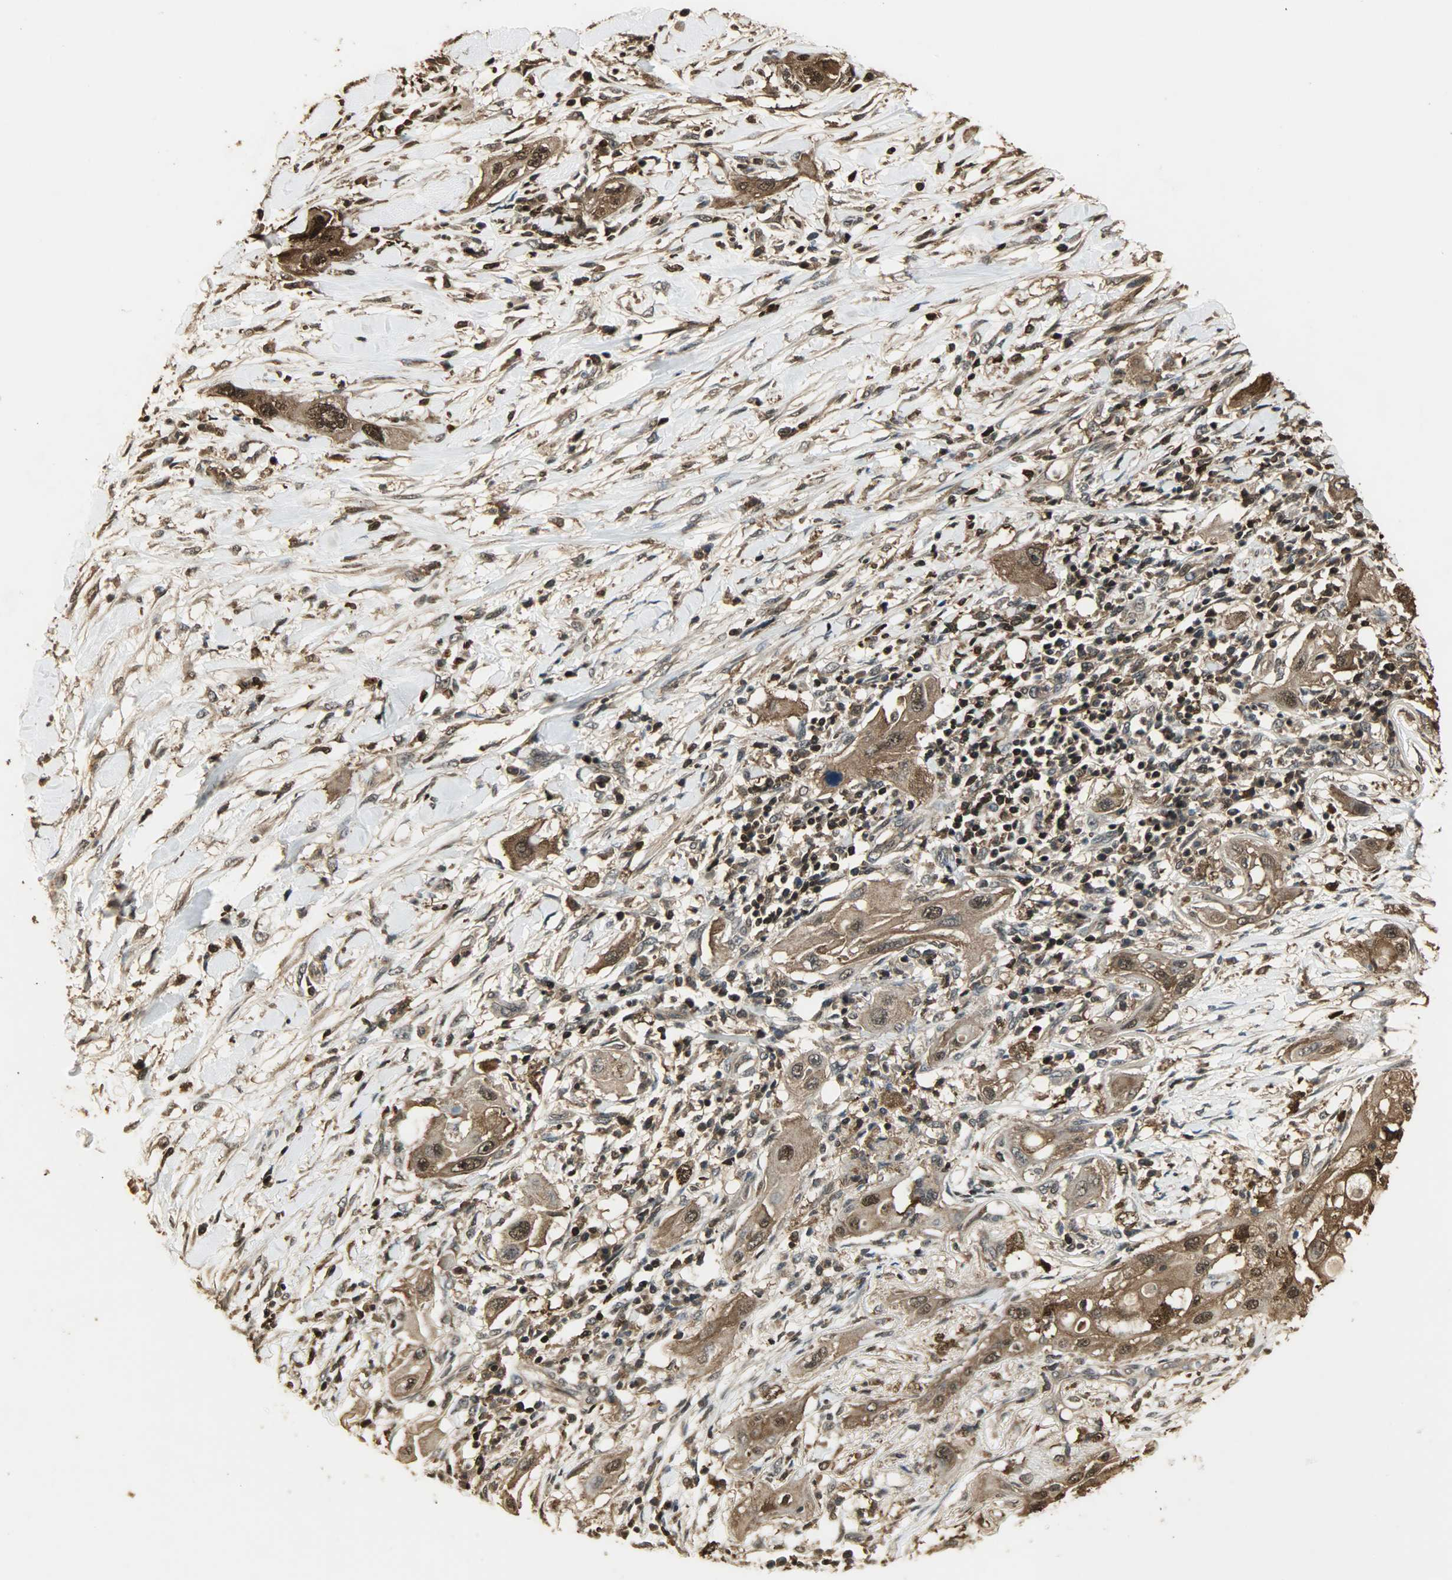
{"staining": {"intensity": "strong", "quantity": ">75%", "location": "cytoplasmic/membranous,nuclear"}, "tissue": "lung cancer", "cell_type": "Tumor cells", "image_type": "cancer", "snomed": [{"axis": "morphology", "description": "Squamous cell carcinoma, NOS"}, {"axis": "topography", "description": "Lung"}], "caption": "Protein expression by immunohistochemistry (IHC) reveals strong cytoplasmic/membranous and nuclear expression in approximately >75% of tumor cells in squamous cell carcinoma (lung).", "gene": "YWHAZ", "patient": {"sex": "female", "age": 47}}